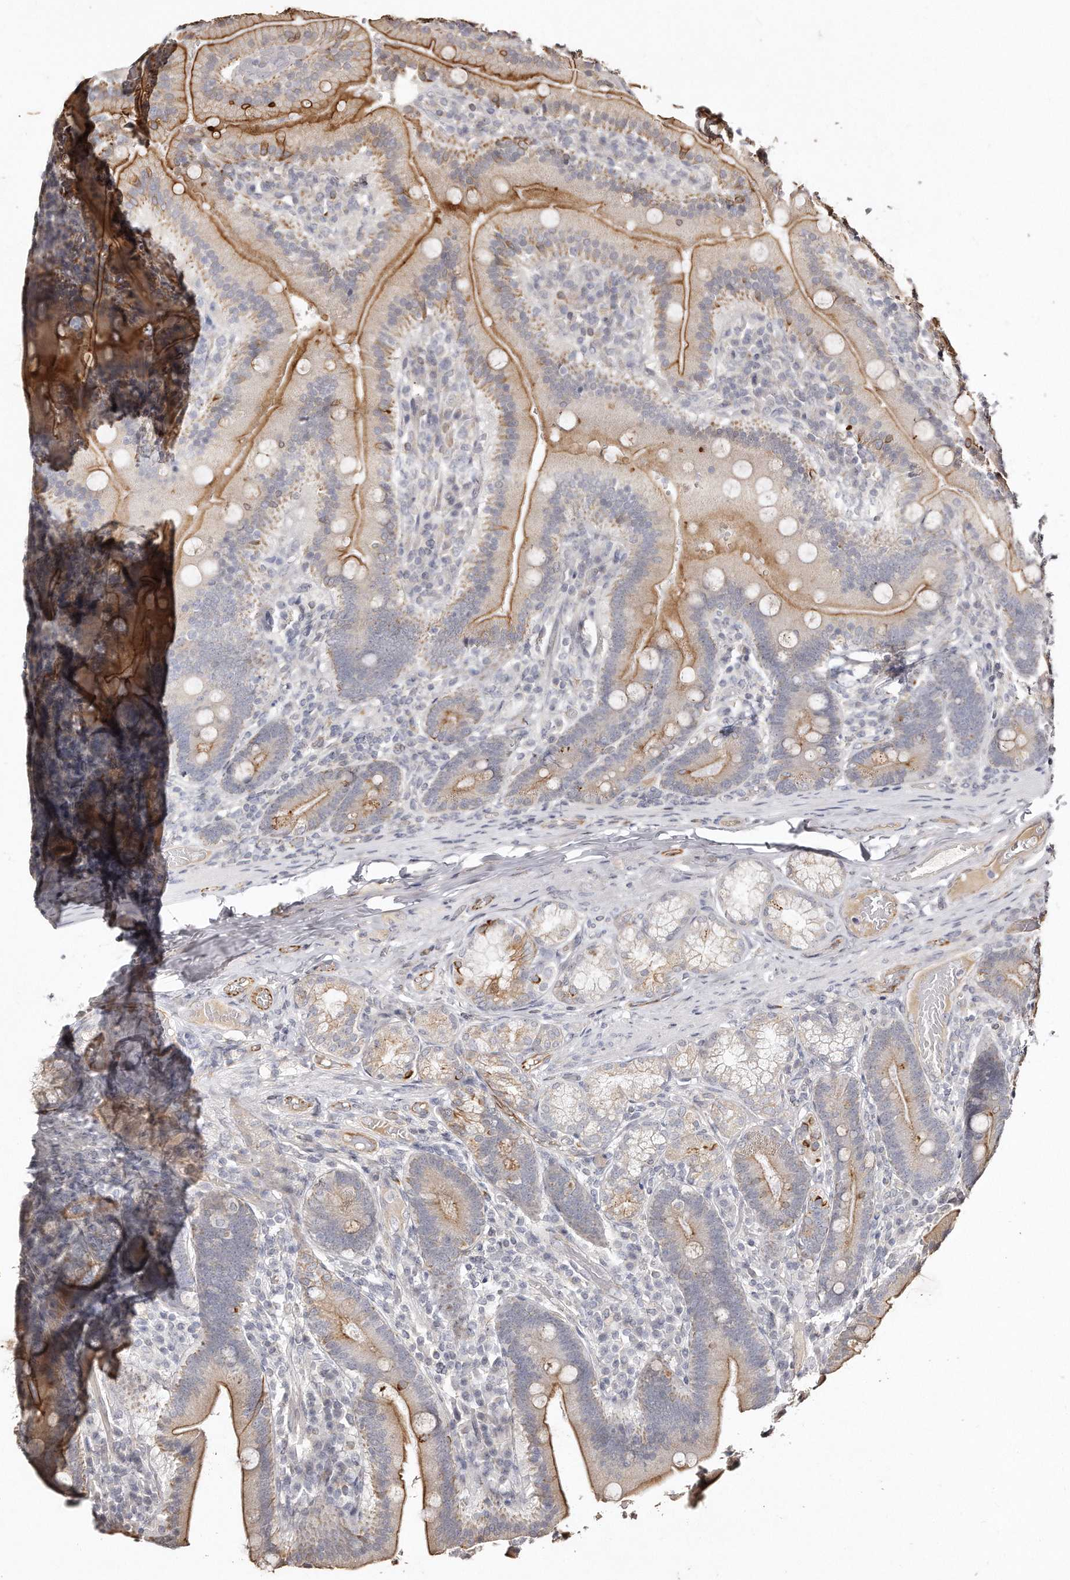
{"staining": {"intensity": "strong", "quantity": ">75%", "location": "cytoplasmic/membranous"}, "tissue": "duodenum", "cell_type": "Glandular cells", "image_type": "normal", "snomed": [{"axis": "morphology", "description": "Normal tissue, NOS"}, {"axis": "topography", "description": "Duodenum"}], "caption": "Duodenum was stained to show a protein in brown. There is high levels of strong cytoplasmic/membranous staining in about >75% of glandular cells. Ihc stains the protein in brown and the nuclei are stained blue.", "gene": "ZYG11A", "patient": {"sex": "female", "age": 62}}